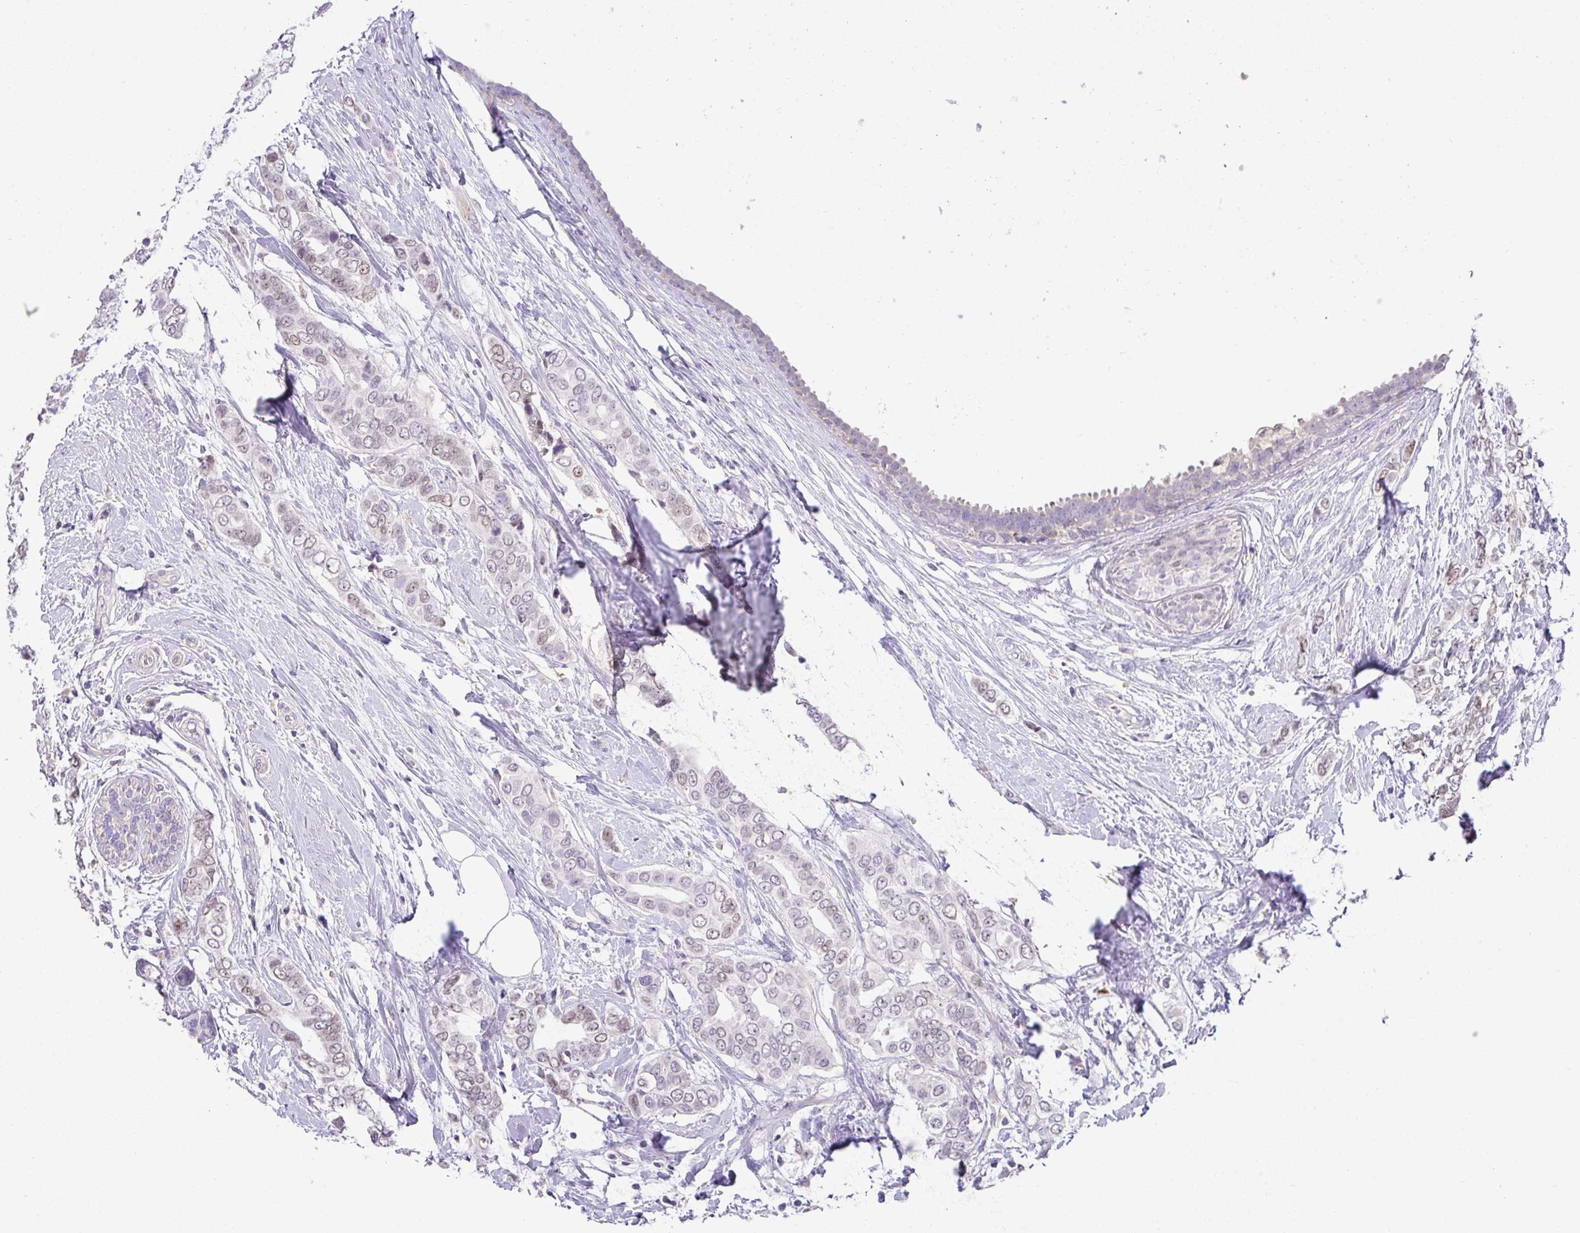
{"staining": {"intensity": "weak", "quantity": "<25%", "location": "nuclear"}, "tissue": "breast cancer", "cell_type": "Tumor cells", "image_type": "cancer", "snomed": [{"axis": "morphology", "description": "Lobular carcinoma"}, {"axis": "topography", "description": "Breast"}], "caption": "Immunohistochemistry (IHC) histopathology image of neoplastic tissue: breast lobular carcinoma stained with DAB shows no significant protein staining in tumor cells.", "gene": "HOXC13", "patient": {"sex": "female", "age": 51}}